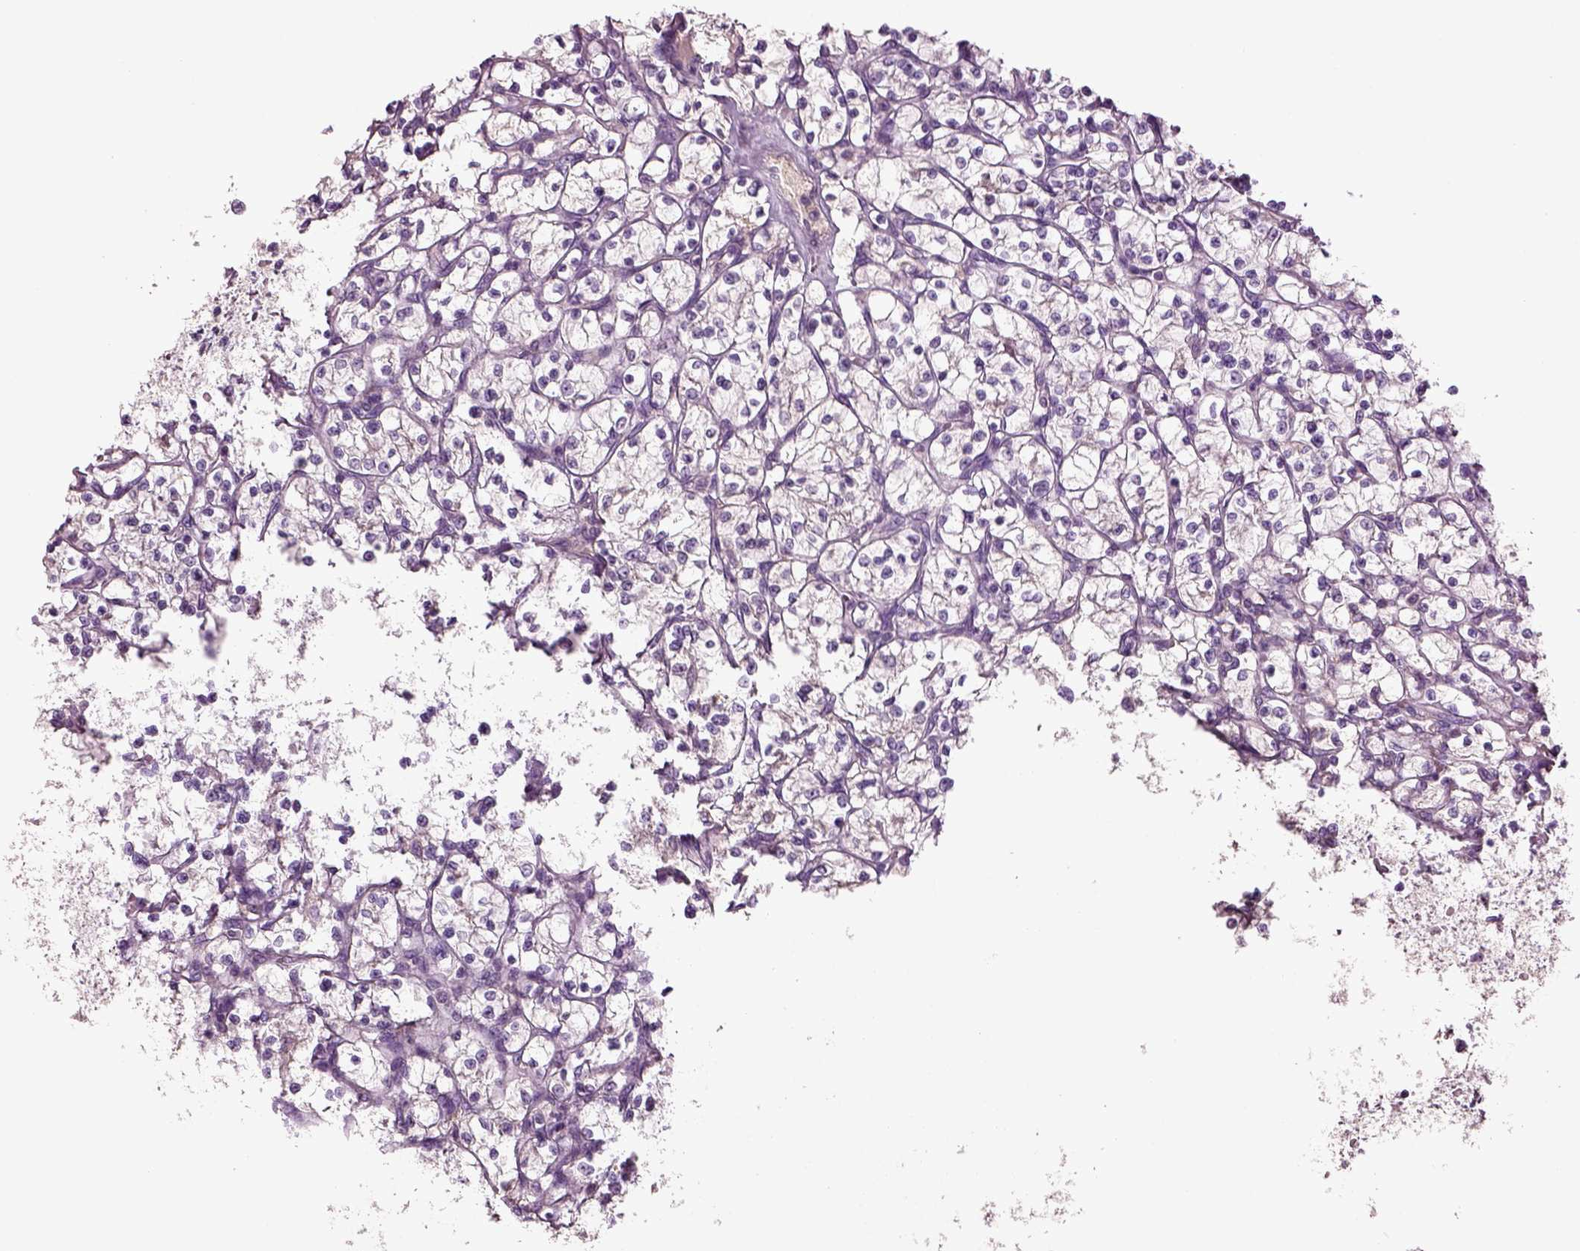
{"staining": {"intensity": "negative", "quantity": "none", "location": "none"}, "tissue": "renal cancer", "cell_type": "Tumor cells", "image_type": "cancer", "snomed": [{"axis": "morphology", "description": "Adenocarcinoma, NOS"}, {"axis": "topography", "description": "Kidney"}], "caption": "DAB immunohistochemical staining of human renal adenocarcinoma demonstrates no significant expression in tumor cells.", "gene": "DEFB118", "patient": {"sex": "female", "age": 64}}